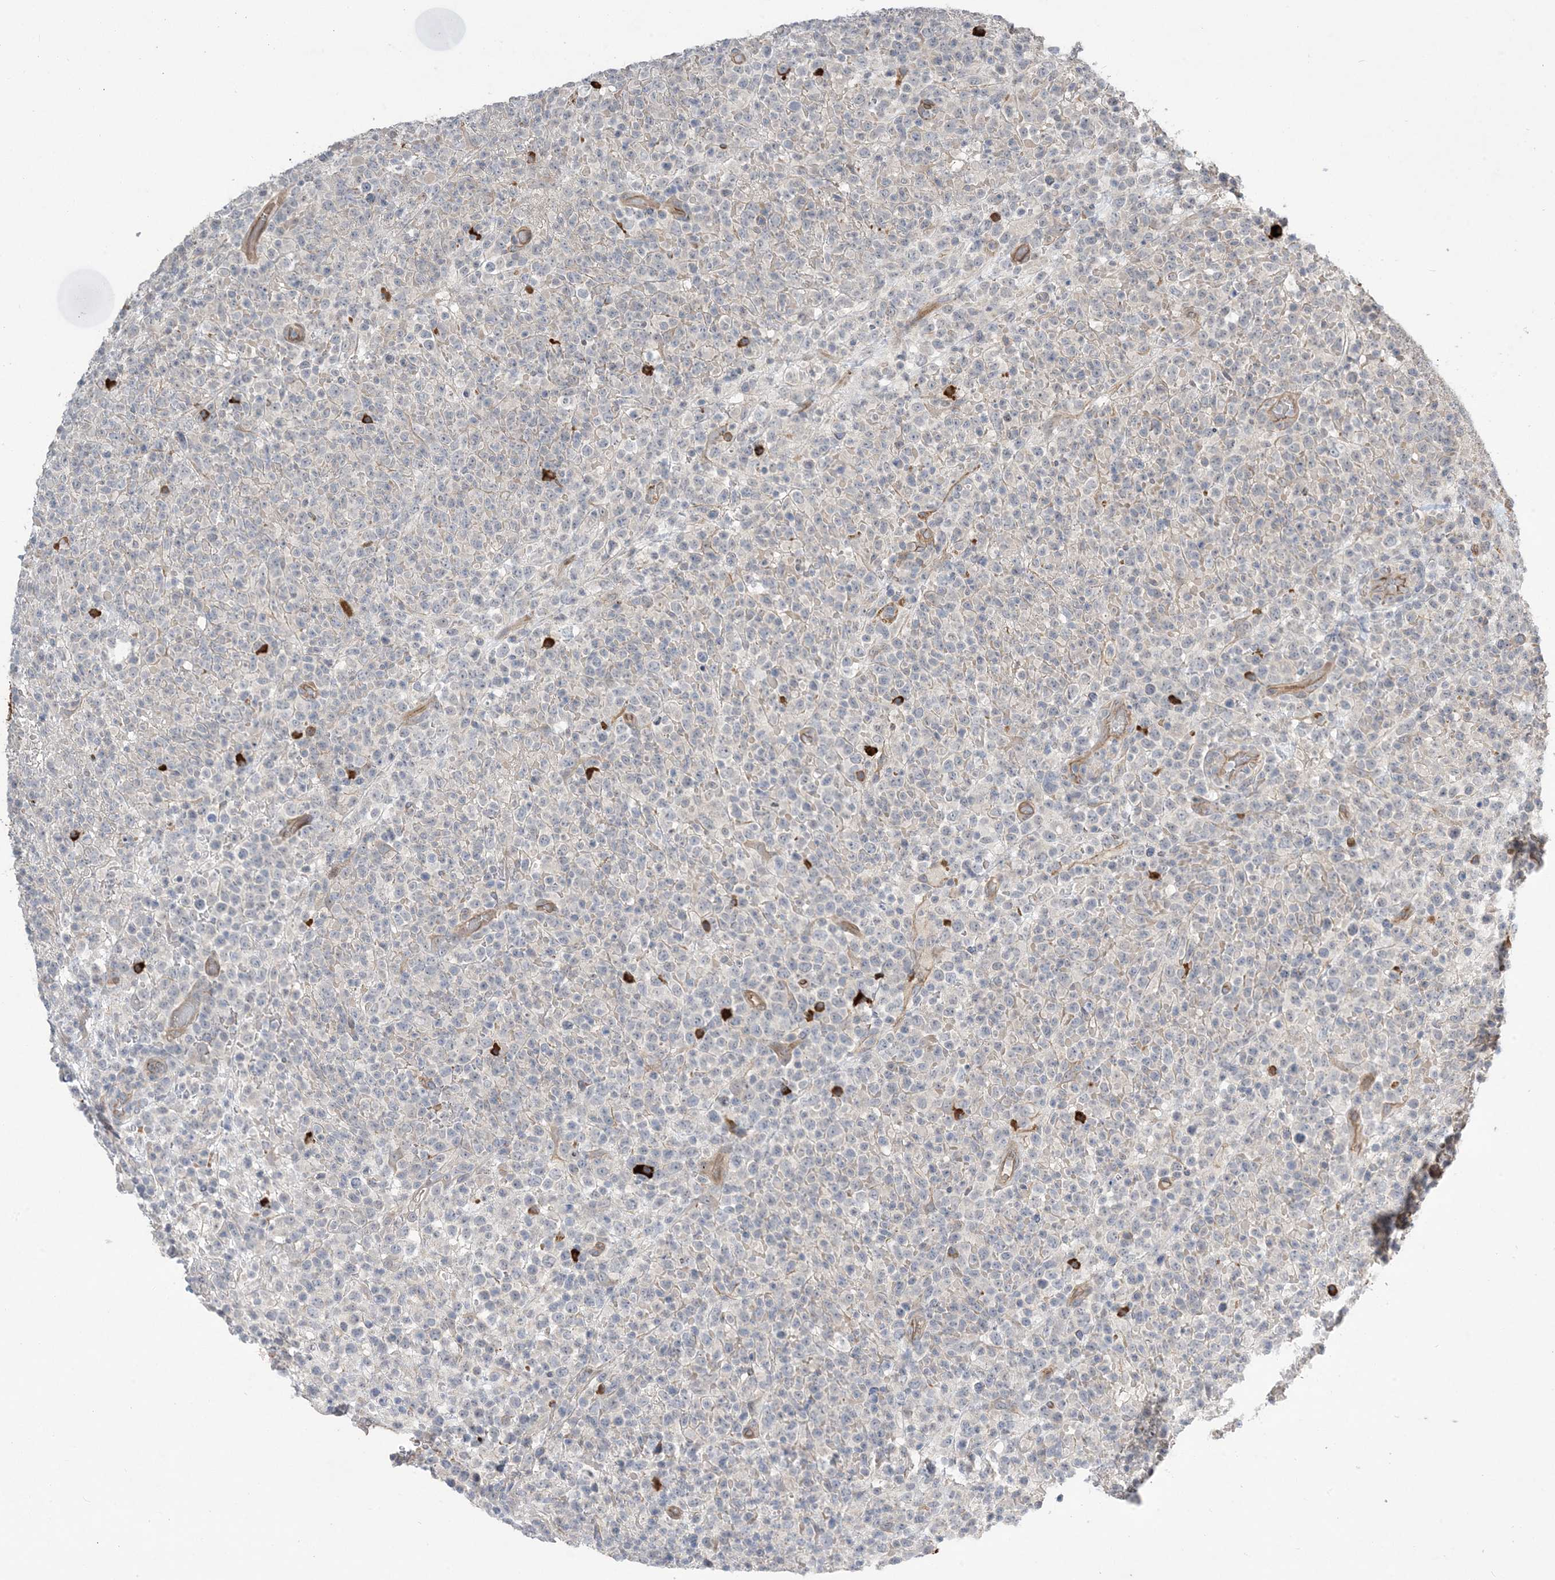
{"staining": {"intensity": "negative", "quantity": "none", "location": "none"}, "tissue": "lymphoma", "cell_type": "Tumor cells", "image_type": "cancer", "snomed": [{"axis": "morphology", "description": "Malignant lymphoma, non-Hodgkin's type, High grade"}, {"axis": "topography", "description": "Colon"}], "caption": "There is no significant positivity in tumor cells of high-grade malignant lymphoma, non-Hodgkin's type. (DAB (3,3'-diaminobenzidine) immunohistochemistry visualized using brightfield microscopy, high magnification).", "gene": "AOC1", "patient": {"sex": "female", "age": 53}}